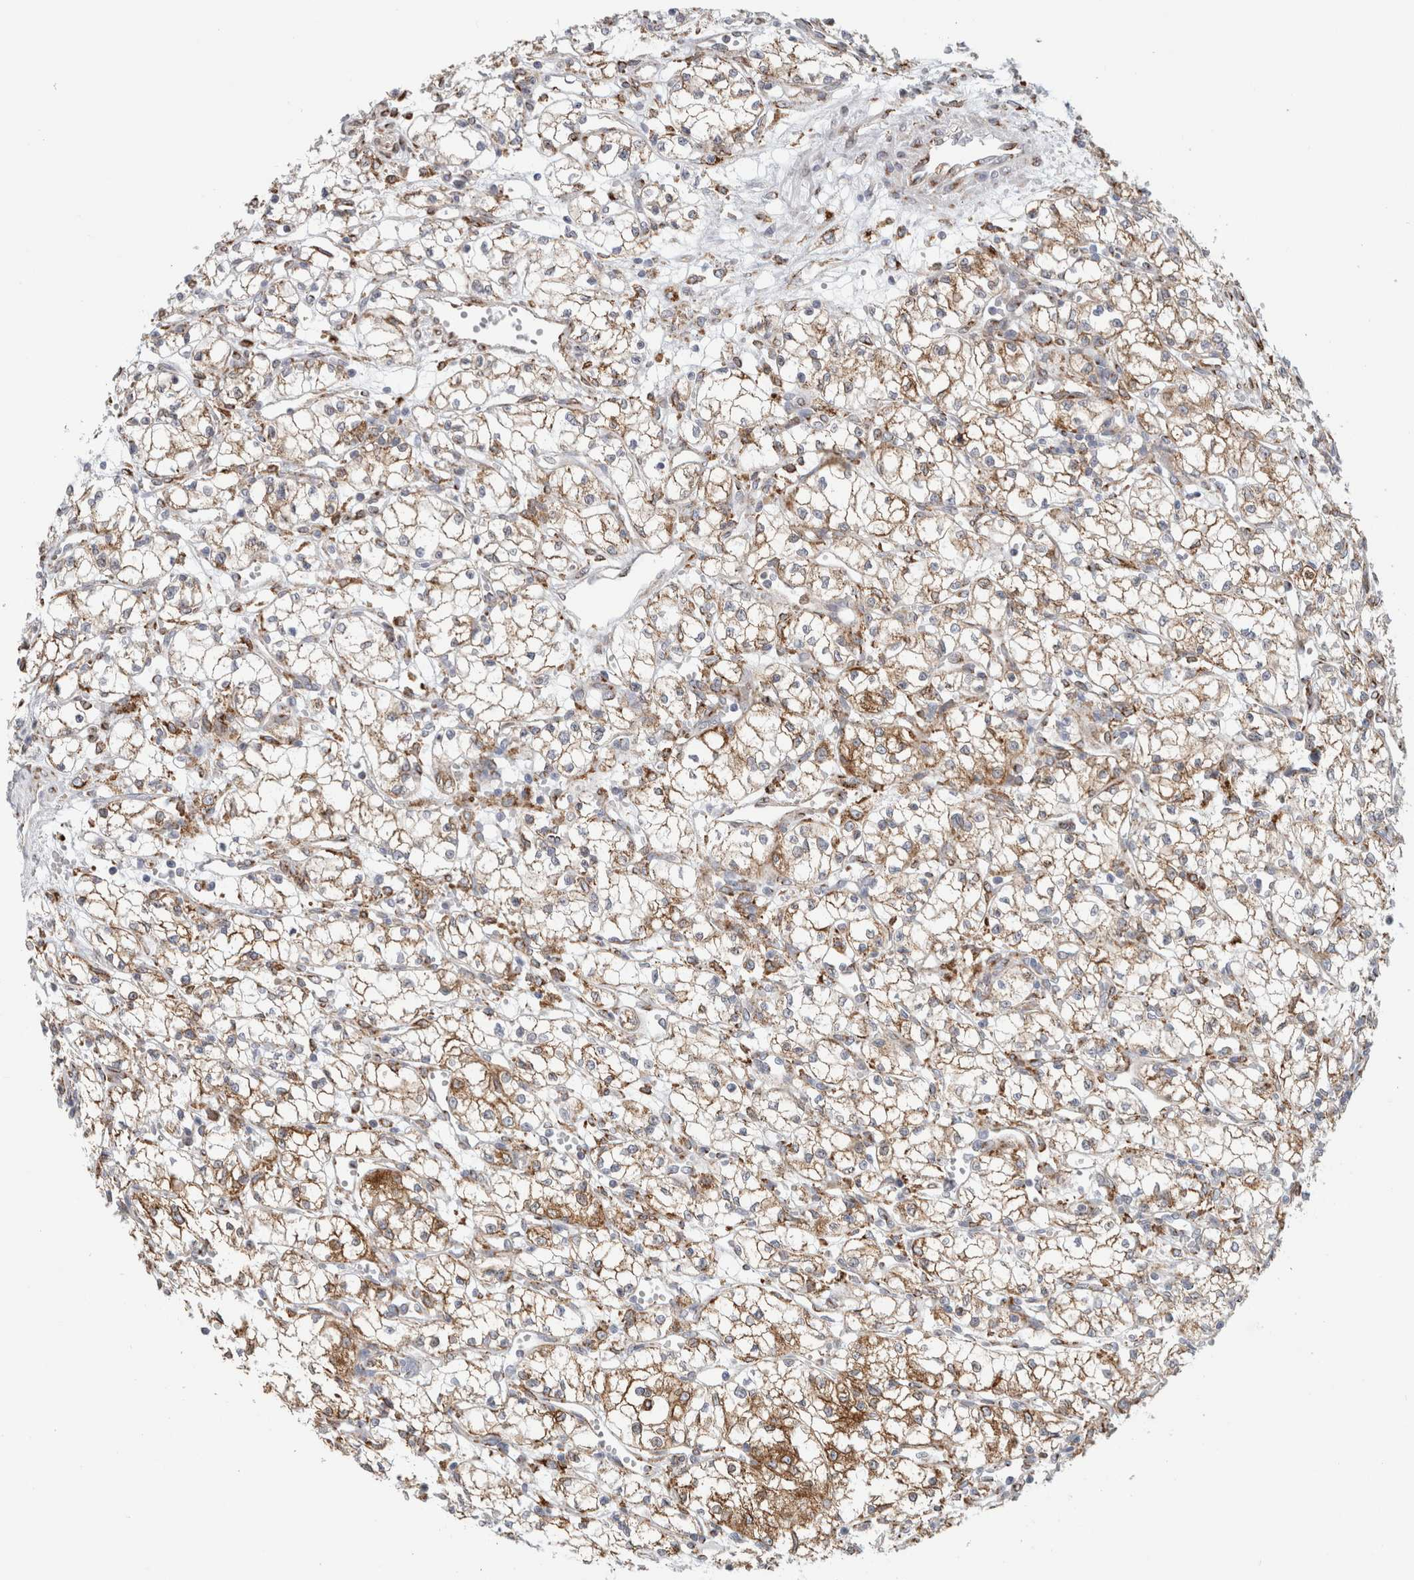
{"staining": {"intensity": "moderate", "quantity": ">75%", "location": "cytoplasmic/membranous"}, "tissue": "renal cancer", "cell_type": "Tumor cells", "image_type": "cancer", "snomed": [{"axis": "morphology", "description": "Normal tissue, NOS"}, {"axis": "morphology", "description": "Adenocarcinoma, NOS"}, {"axis": "topography", "description": "Kidney"}], "caption": "High-power microscopy captured an IHC micrograph of adenocarcinoma (renal), revealing moderate cytoplasmic/membranous expression in about >75% of tumor cells. The staining was performed using DAB (3,3'-diaminobenzidine) to visualize the protein expression in brown, while the nuclei were stained in blue with hematoxylin (Magnification: 20x).", "gene": "MCFD2", "patient": {"sex": "male", "age": 59}}